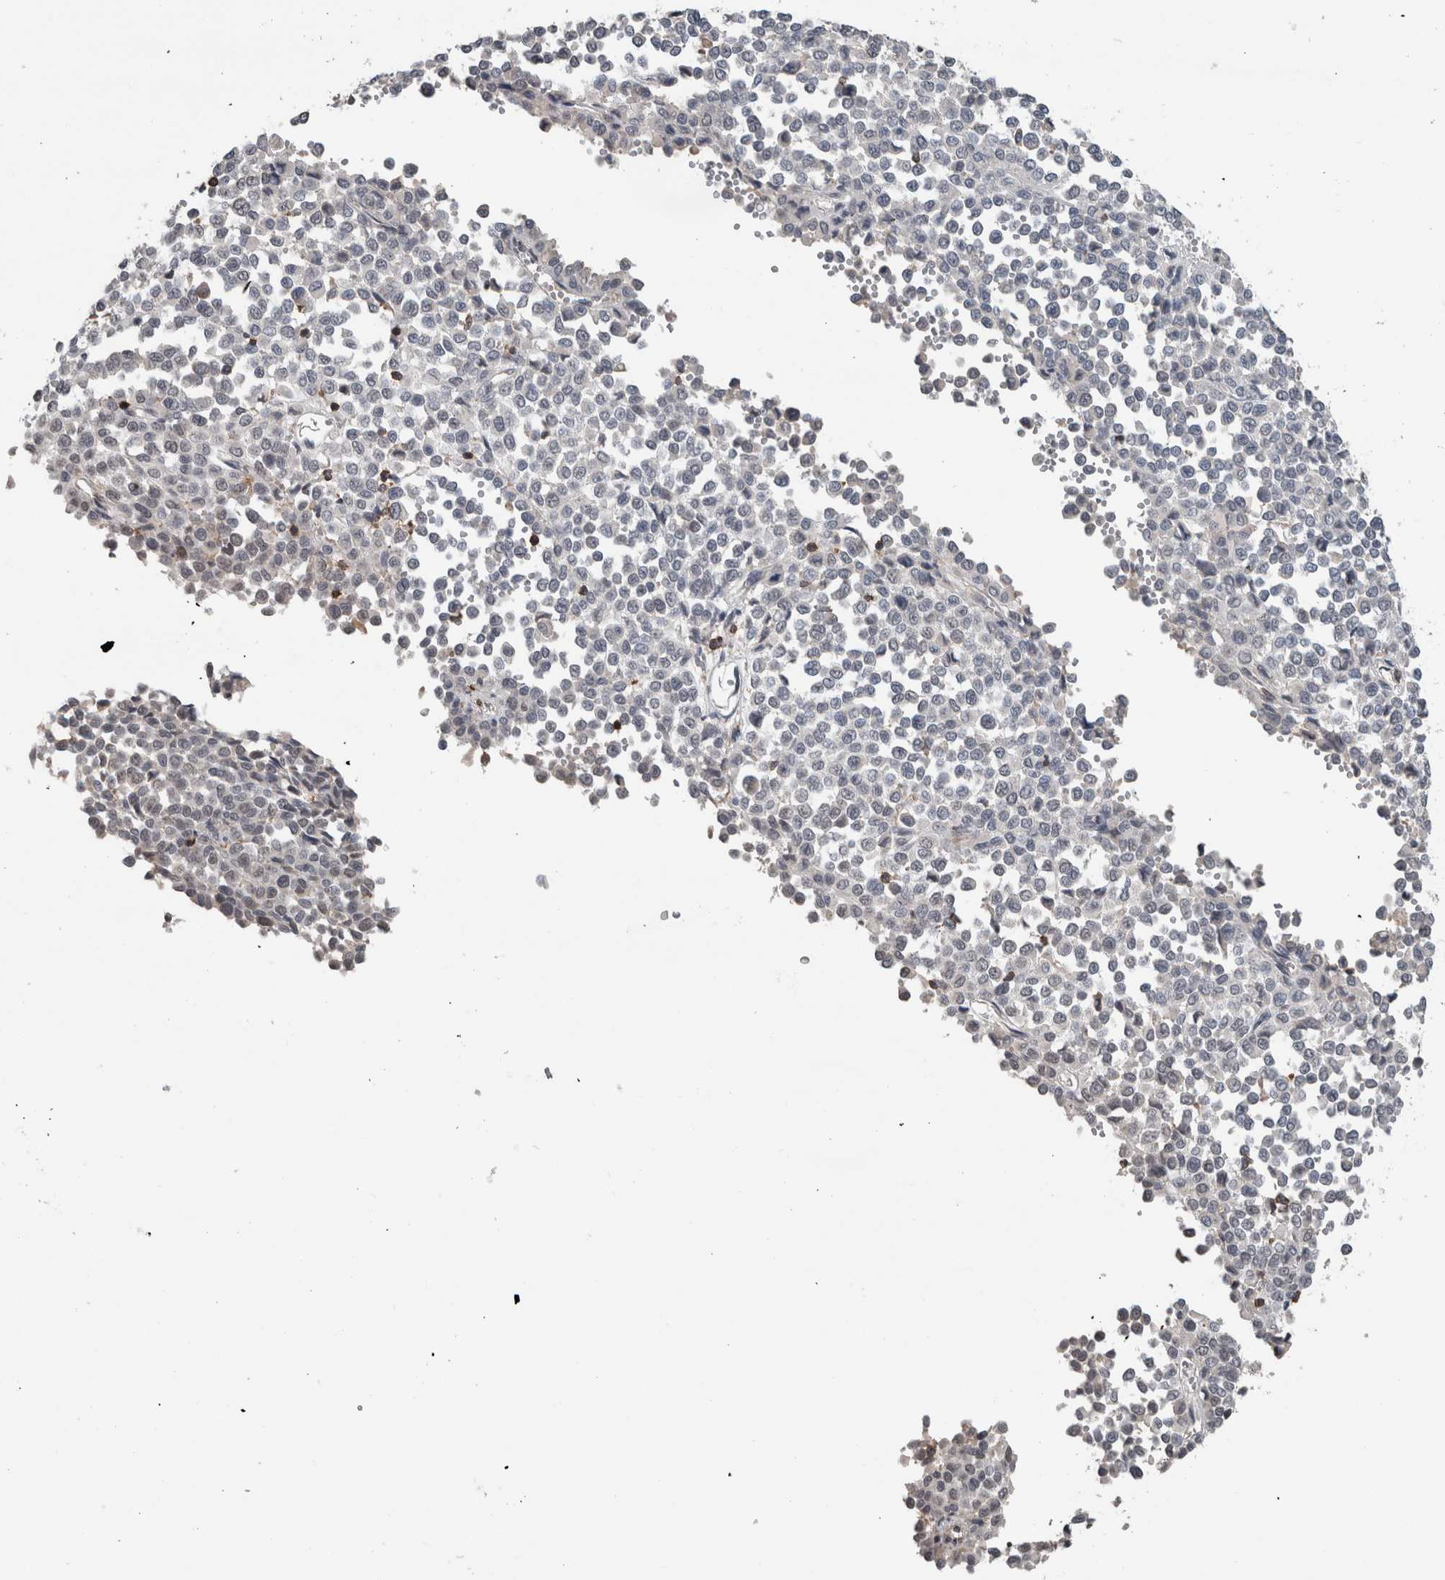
{"staining": {"intensity": "negative", "quantity": "none", "location": "none"}, "tissue": "melanoma", "cell_type": "Tumor cells", "image_type": "cancer", "snomed": [{"axis": "morphology", "description": "Malignant melanoma, Metastatic site"}, {"axis": "topography", "description": "Pancreas"}], "caption": "An image of melanoma stained for a protein displays no brown staining in tumor cells.", "gene": "MAFF", "patient": {"sex": "female", "age": 30}}